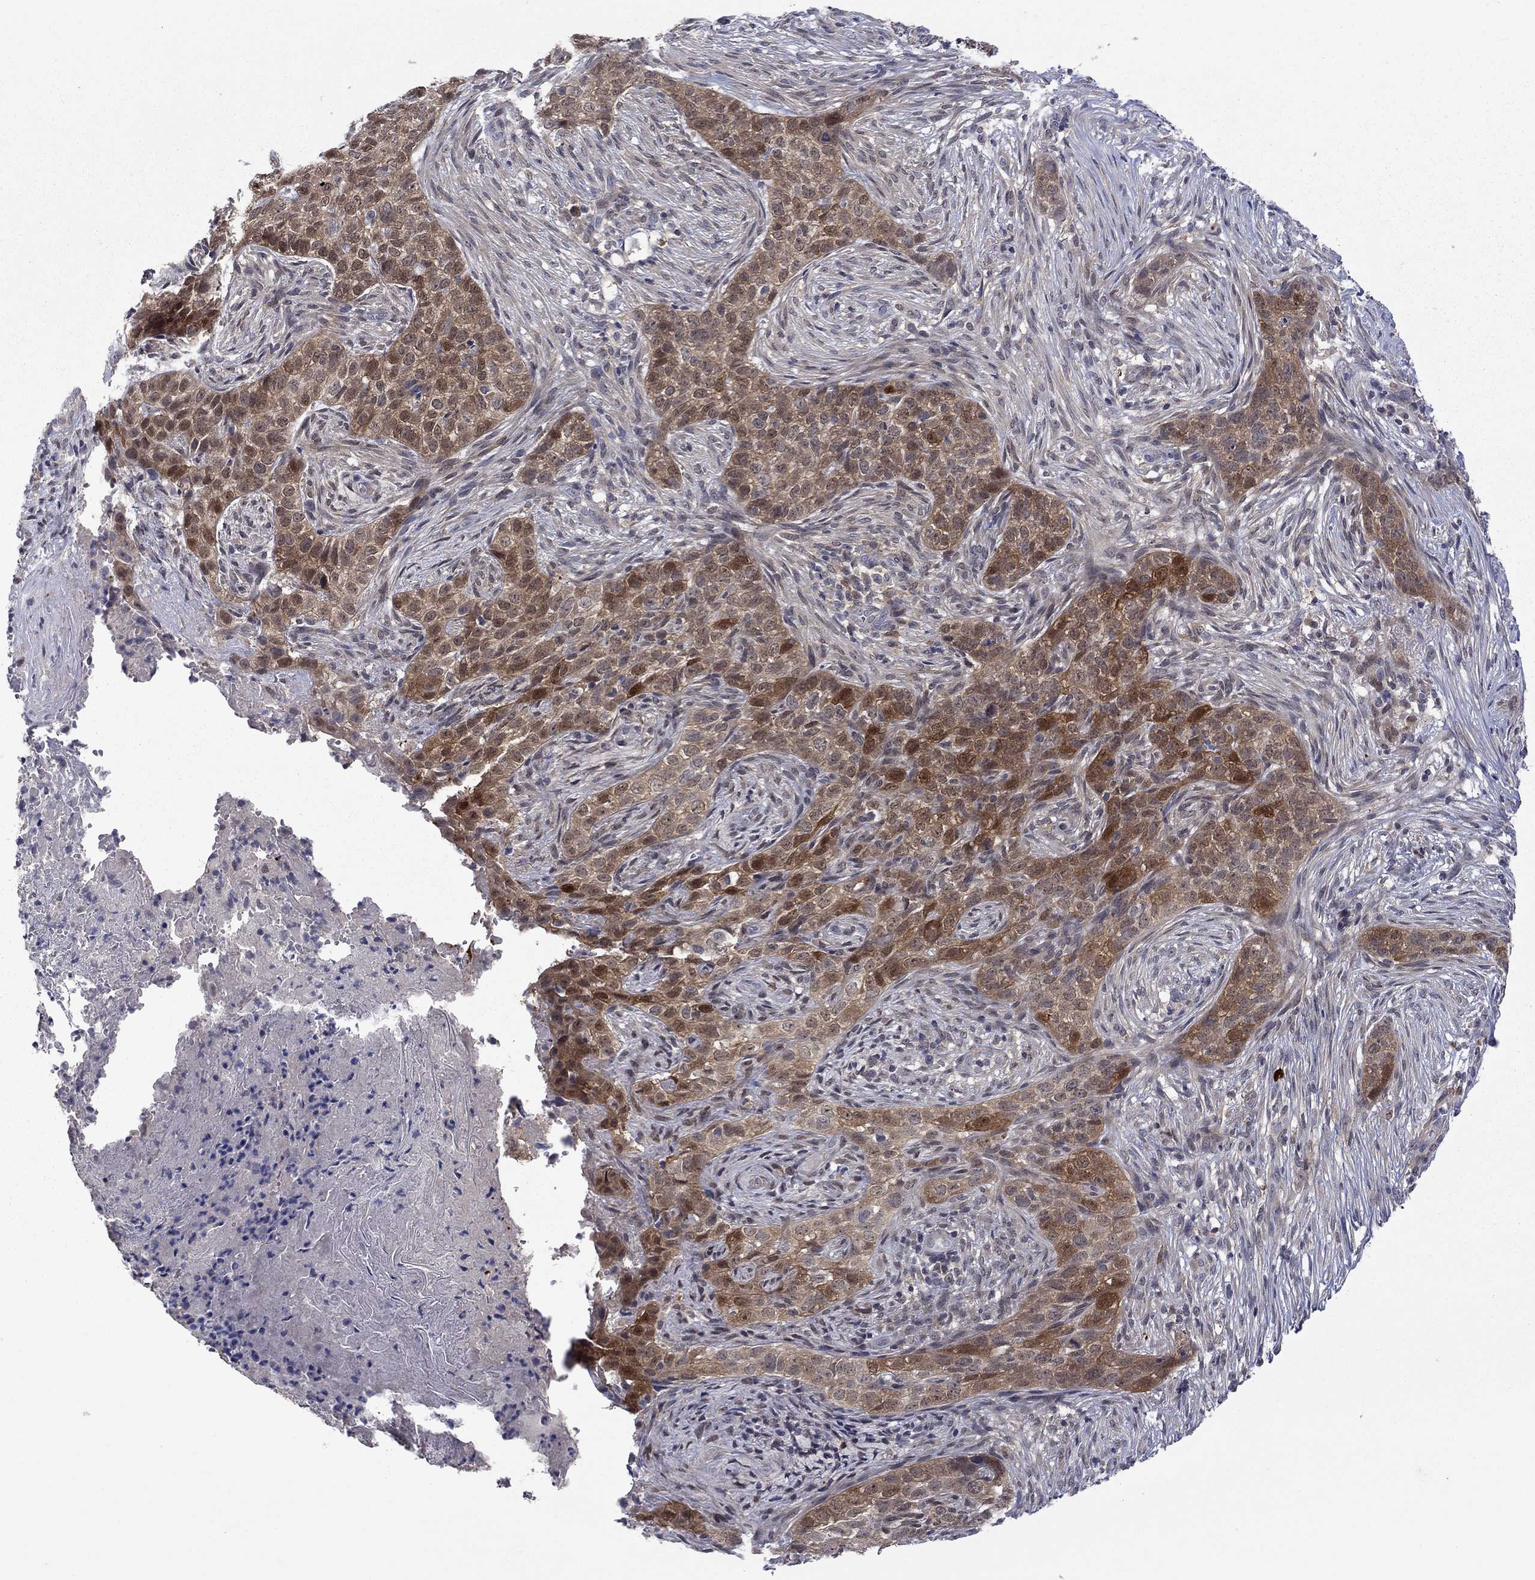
{"staining": {"intensity": "moderate", "quantity": "25%-75%", "location": "cytoplasmic/membranous,nuclear"}, "tissue": "skin cancer", "cell_type": "Tumor cells", "image_type": "cancer", "snomed": [{"axis": "morphology", "description": "Squamous cell carcinoma, NOS"}, {"axis": "topography", "description": "Skin"}], "caption": "Squamous cell carcinoma (skin) stained for a protein exhibits moderate cytoplasmic/membranous and nuclear positivity in tumor cells.", "gene": "CBR1", "patient": {"sex": "male", "age": 88}}